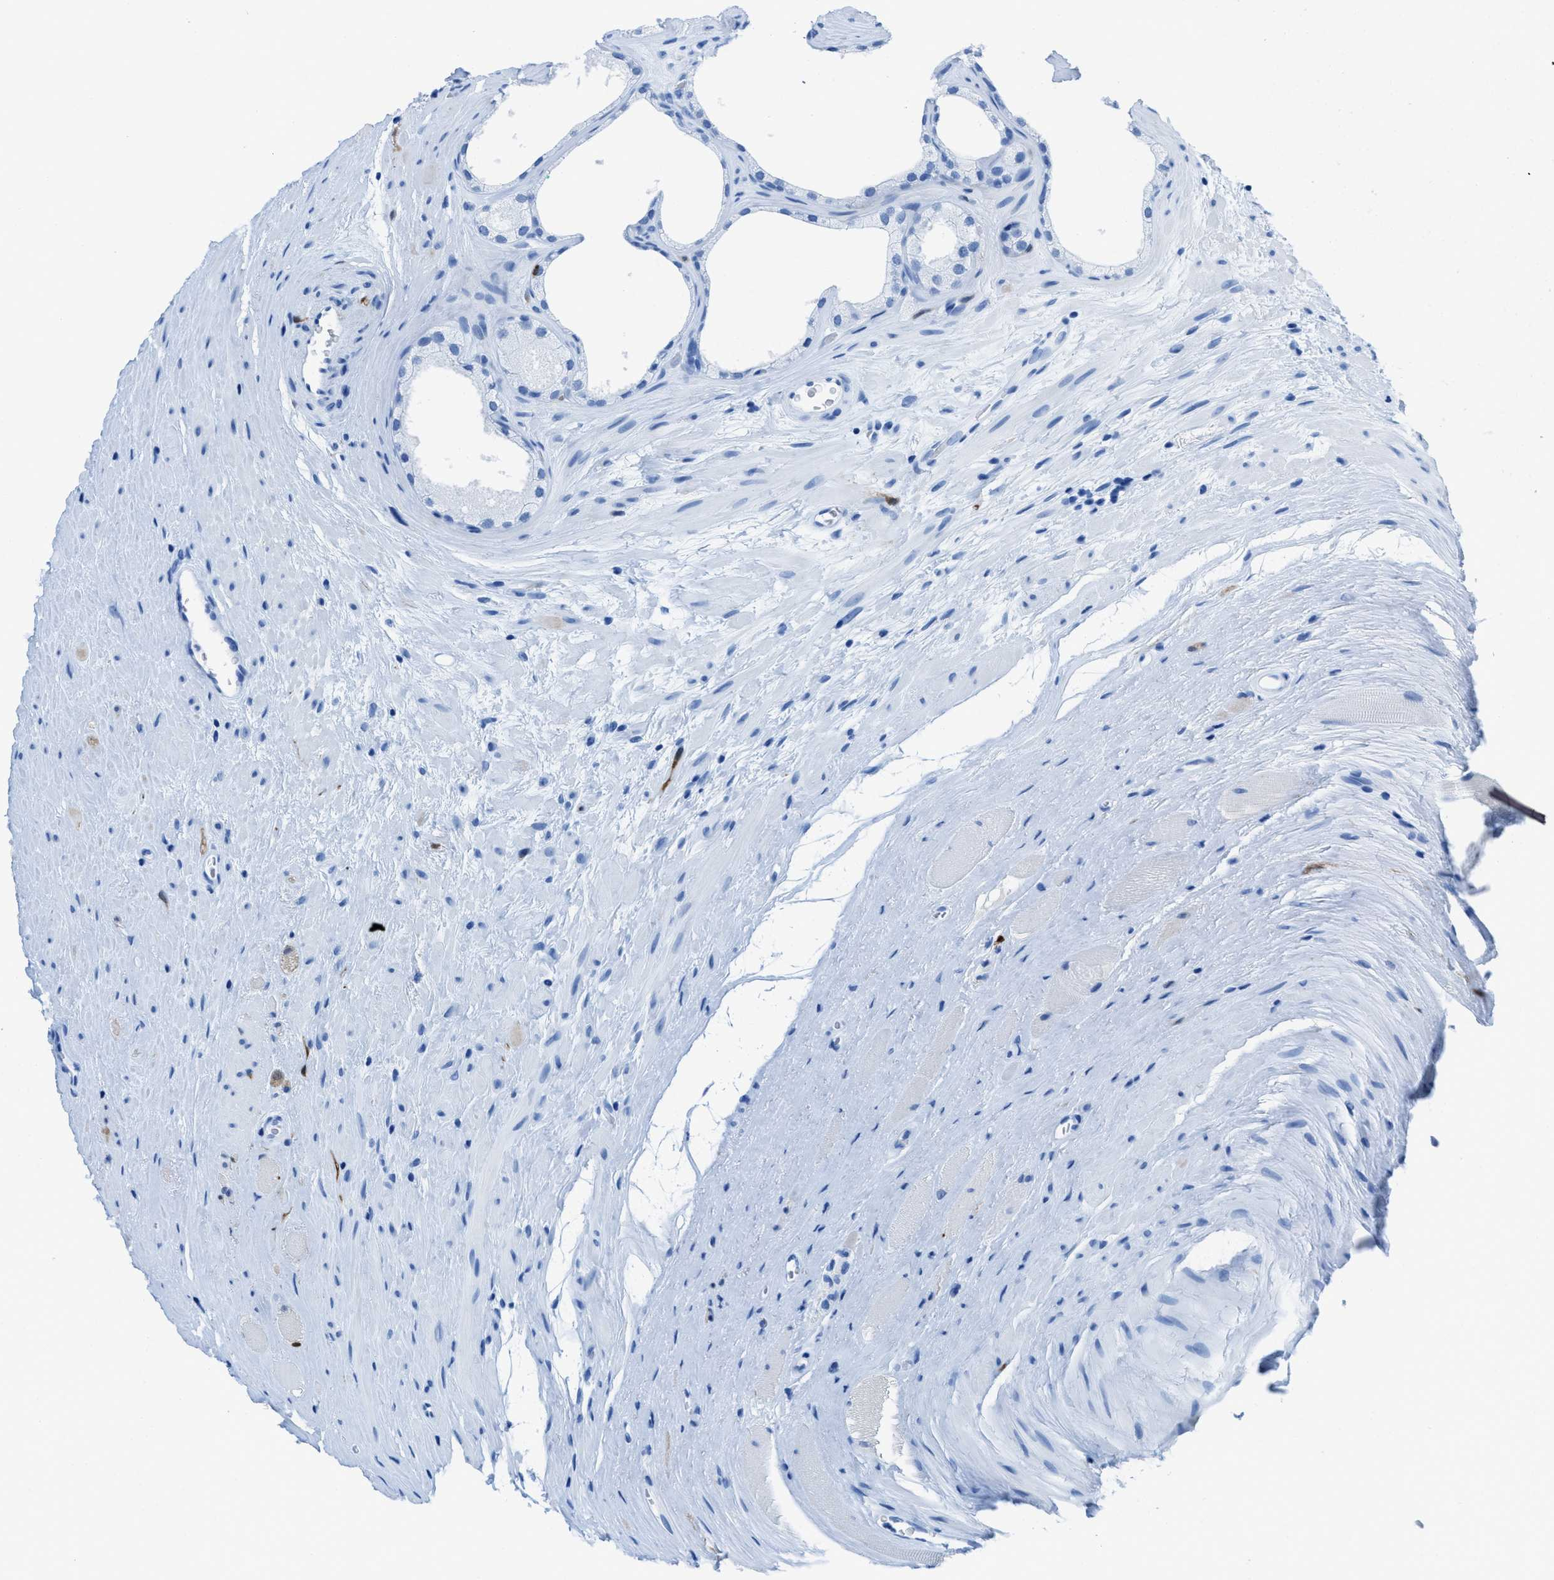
{"staining": {"intensity": "negative", "quantity": "none", "location": "none"}, "tissue": "prostate cancer", "cell_type": "Tumor cells", "image_type": "cancer", "snomed": [{"axis": "morphology", "description": "Adenocarcinoma, High grade"}, {"axis": "topography", "description": "Prostate"}], "caption": "Photomicrograph shows no protein positivity in tumor cells of prostate cancer (high-grade adenocarcinoma) tissue. The staining was performed using DAB to visualize the protein expression in brown, while the nuclei were stained in blue with hematoxylin (Magnification: 20x).", "gene": "CDKN2A", "patient": {"sex": "male", "age": 71}}